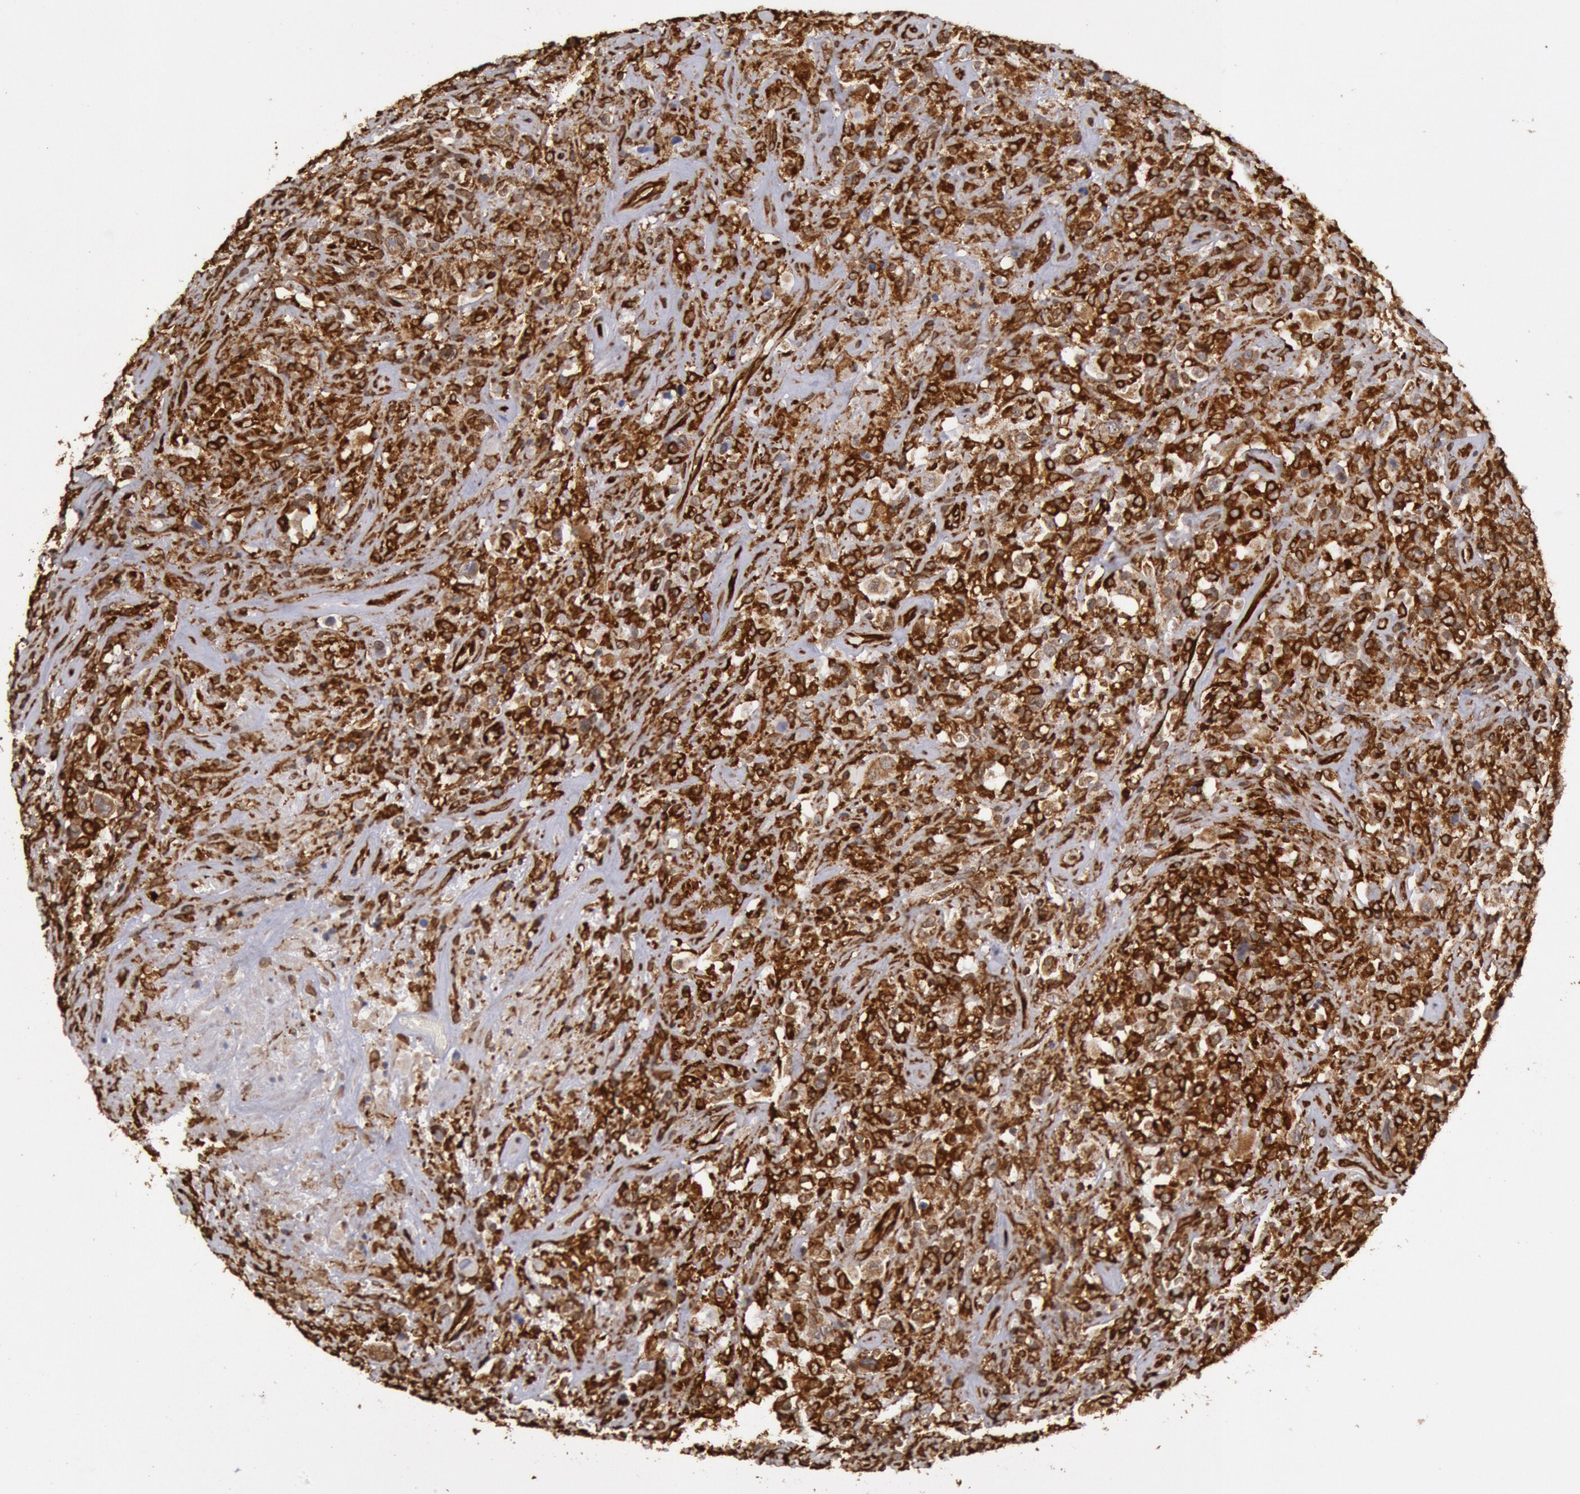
{"staining": {"intensity": "strong", "quantity": ">75%", "location": "cytoplasmic/membranous"}, "tissue": "lymphoma", "cell_type": "Tumor cells", "image_type": "cancer", "snomed": [{"axis": "morphology", "description": "Hodgkin's disease, NOS"}, {"axis": "topography", "description": "Lymph node"}], "caption": "High-power microscopy captured an immunohistochemistry (IHC) micrograph of Hodgkin's disease, revealing strong cytoplasmic/membranous expression in approximately >75% of tumor cells. Nuclei are stained in blue.", "gene": "TAP2", "patient": {"sex": "male", "age": 46}}